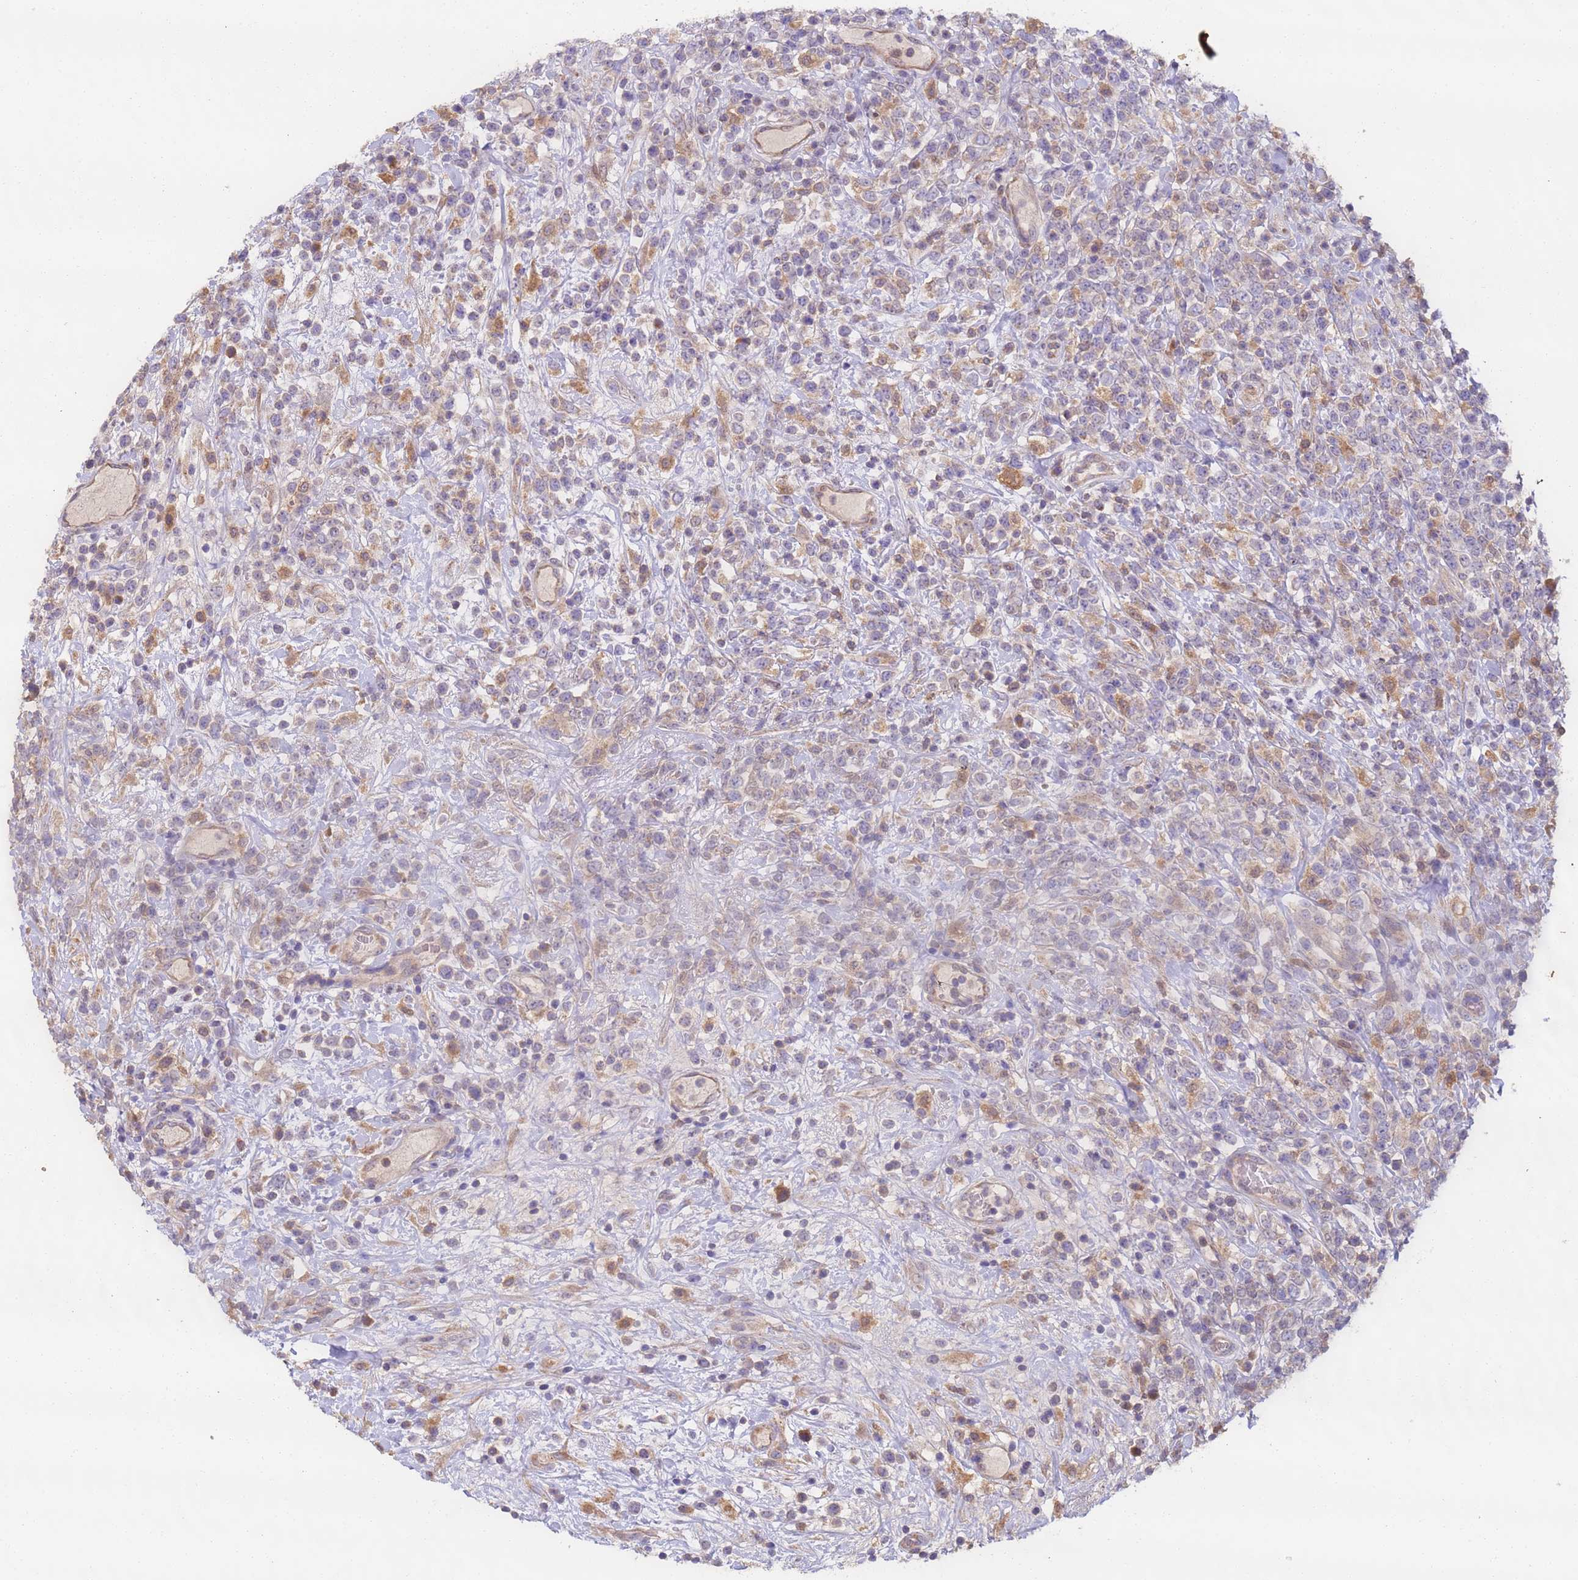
{"staining": {"intensity": "negative", "quantity": "none", "location": "none"}, "tissue": "lymphoma", "cell_type": "Tumor cells", "image_type": "cancer", "snomed": [{"axis": "morphology", "description": "Malignant lymphoma, non-Hodgkin's type, High grade"}, {"axis": "topography", "description": "Colon"}], "caption": "DAB immunohistochemical staining of lymphoma reveals no significant staining in tumor cells.", "gene": "TIGAR", "patient": {"sex": "female", "age": 53}}